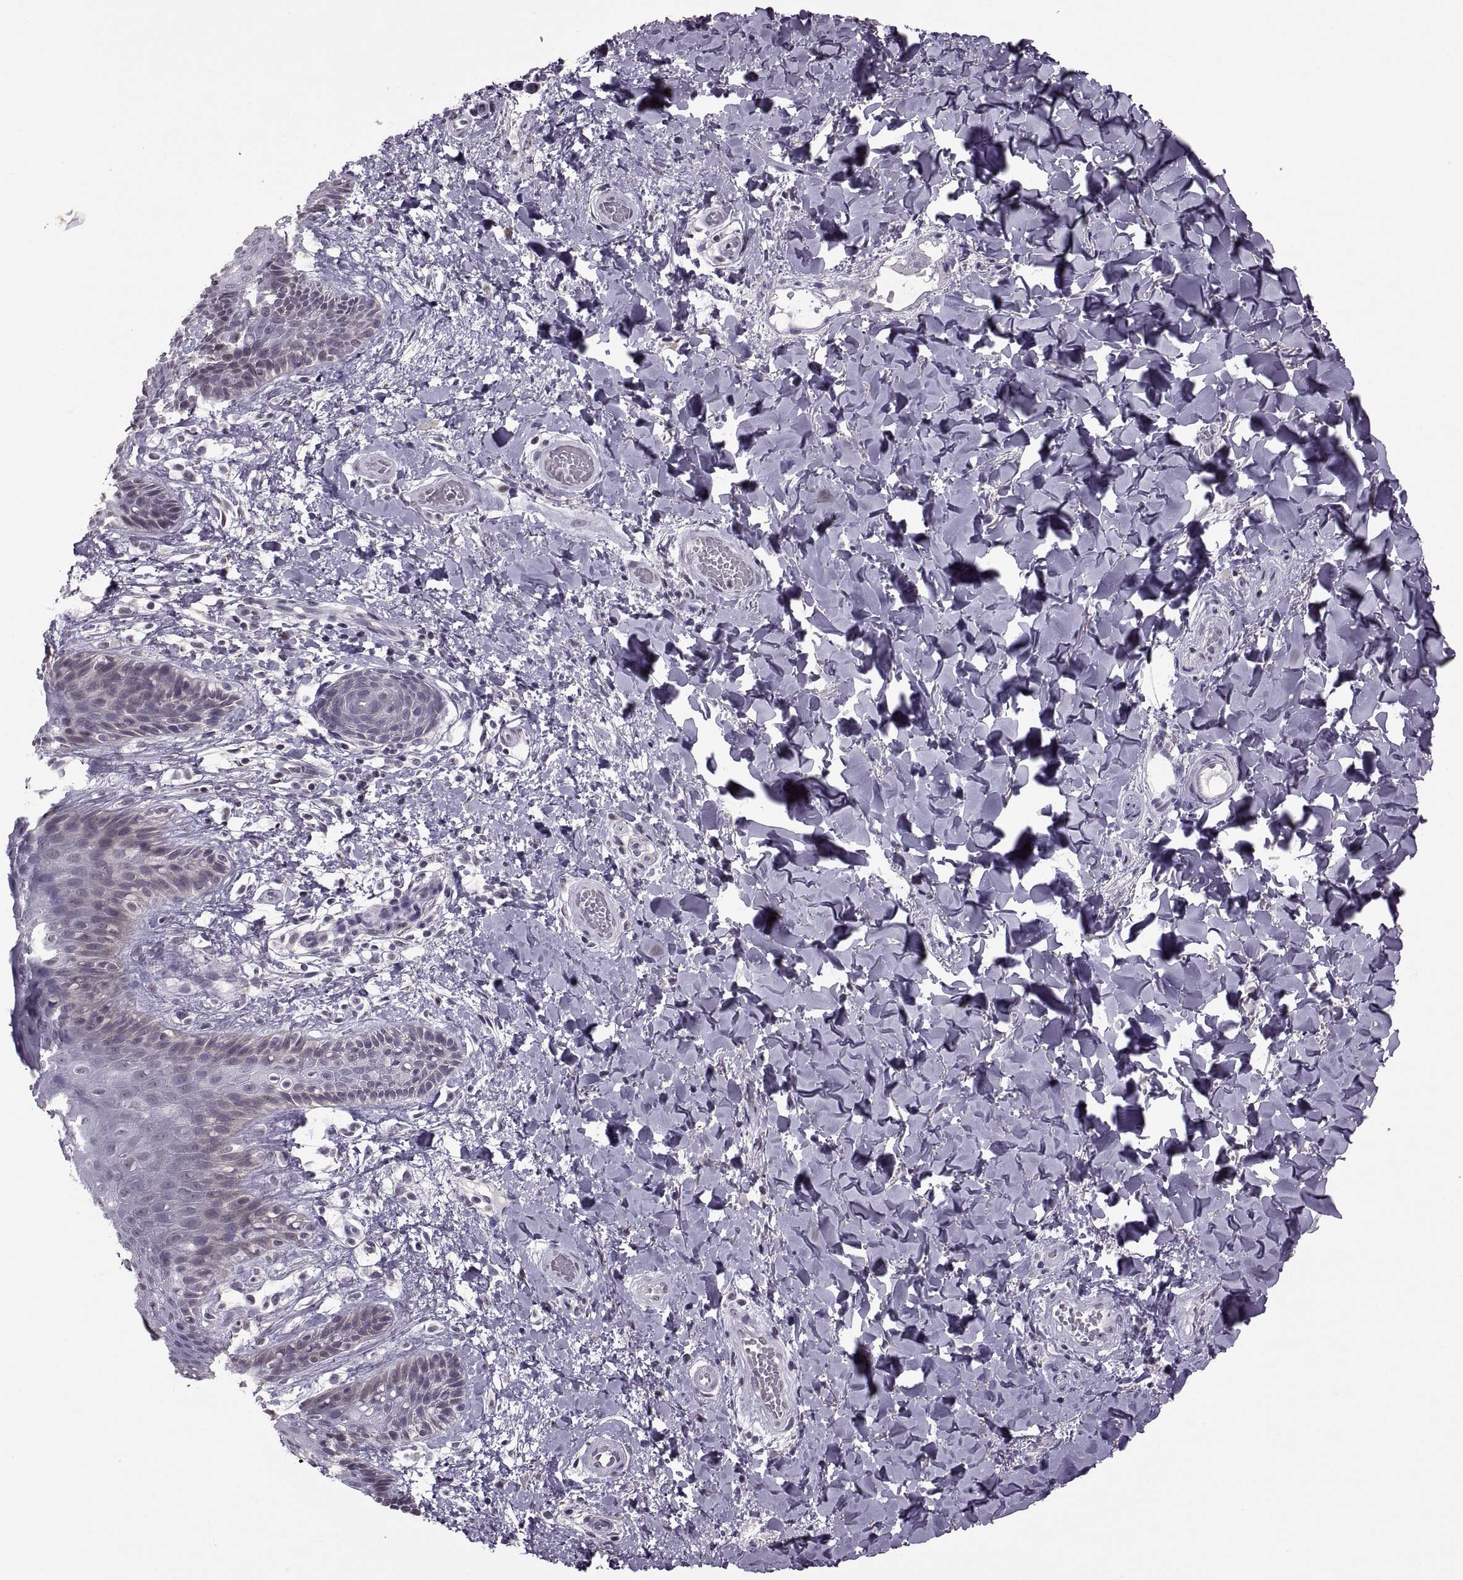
{"staining": {"intensity": "weak", "quantity": "<25%", "location": "cytoplasmic/membranous"}, "tissue": "skin", "cell_type": "Epidermal cells", "image_type": "normal", "snomed": [{"axis": "morphology", "description": "Normal tissue, NOS"}, {"axis": "topography", "description": "Anal"}], "caption": "The histopathology image reveals no staining of epidermal cells in unremarkable skin.", "gene": "OTP", "patient": {"sex": "male", "age": 36}}